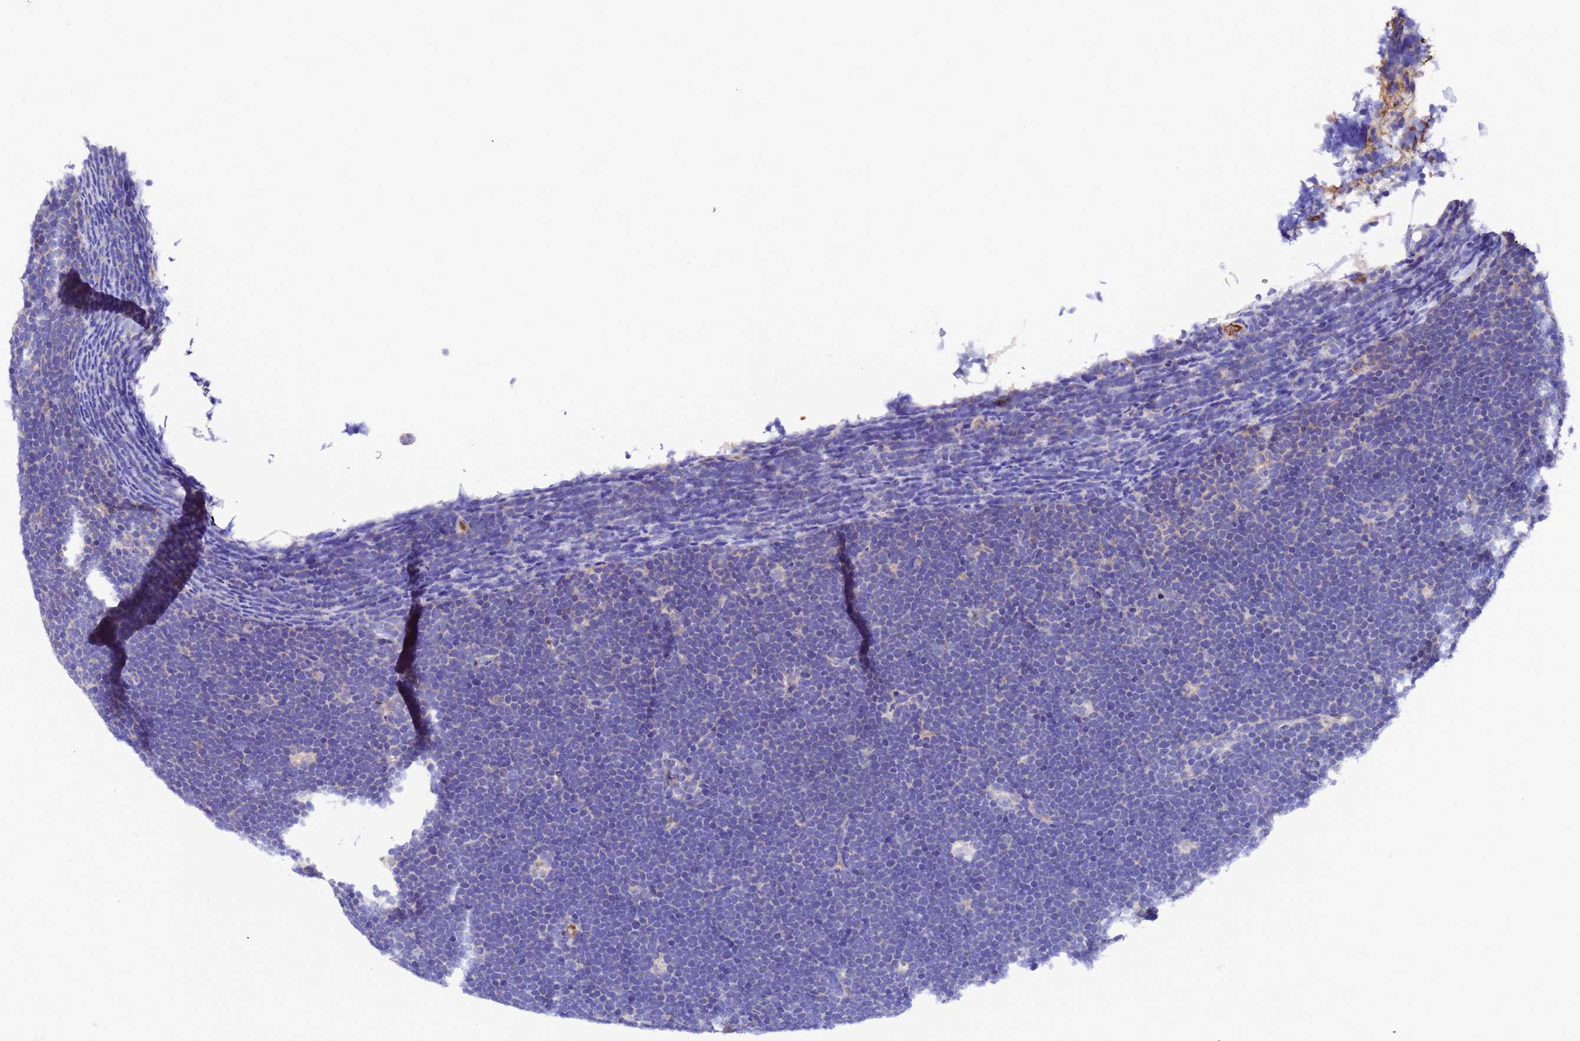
{"staining": {"intensity": "negative", "quantity": "none", "location": "none"}, "tissue": "lymphoma", "cell_type": "Tumor cells", "image_type": "cancer", "snomed": [{"axis": "morphology", "description": "Malignant lymphoma, non-Hodgkin's type, High grade"}, {"axis": "topography", "description": "Lymph node"}], "caption": "Tumor cells are negative for brown protein staining in lymphoma.", "gene": "ELP6", "patient": {"sex": "male", "age": 13}}